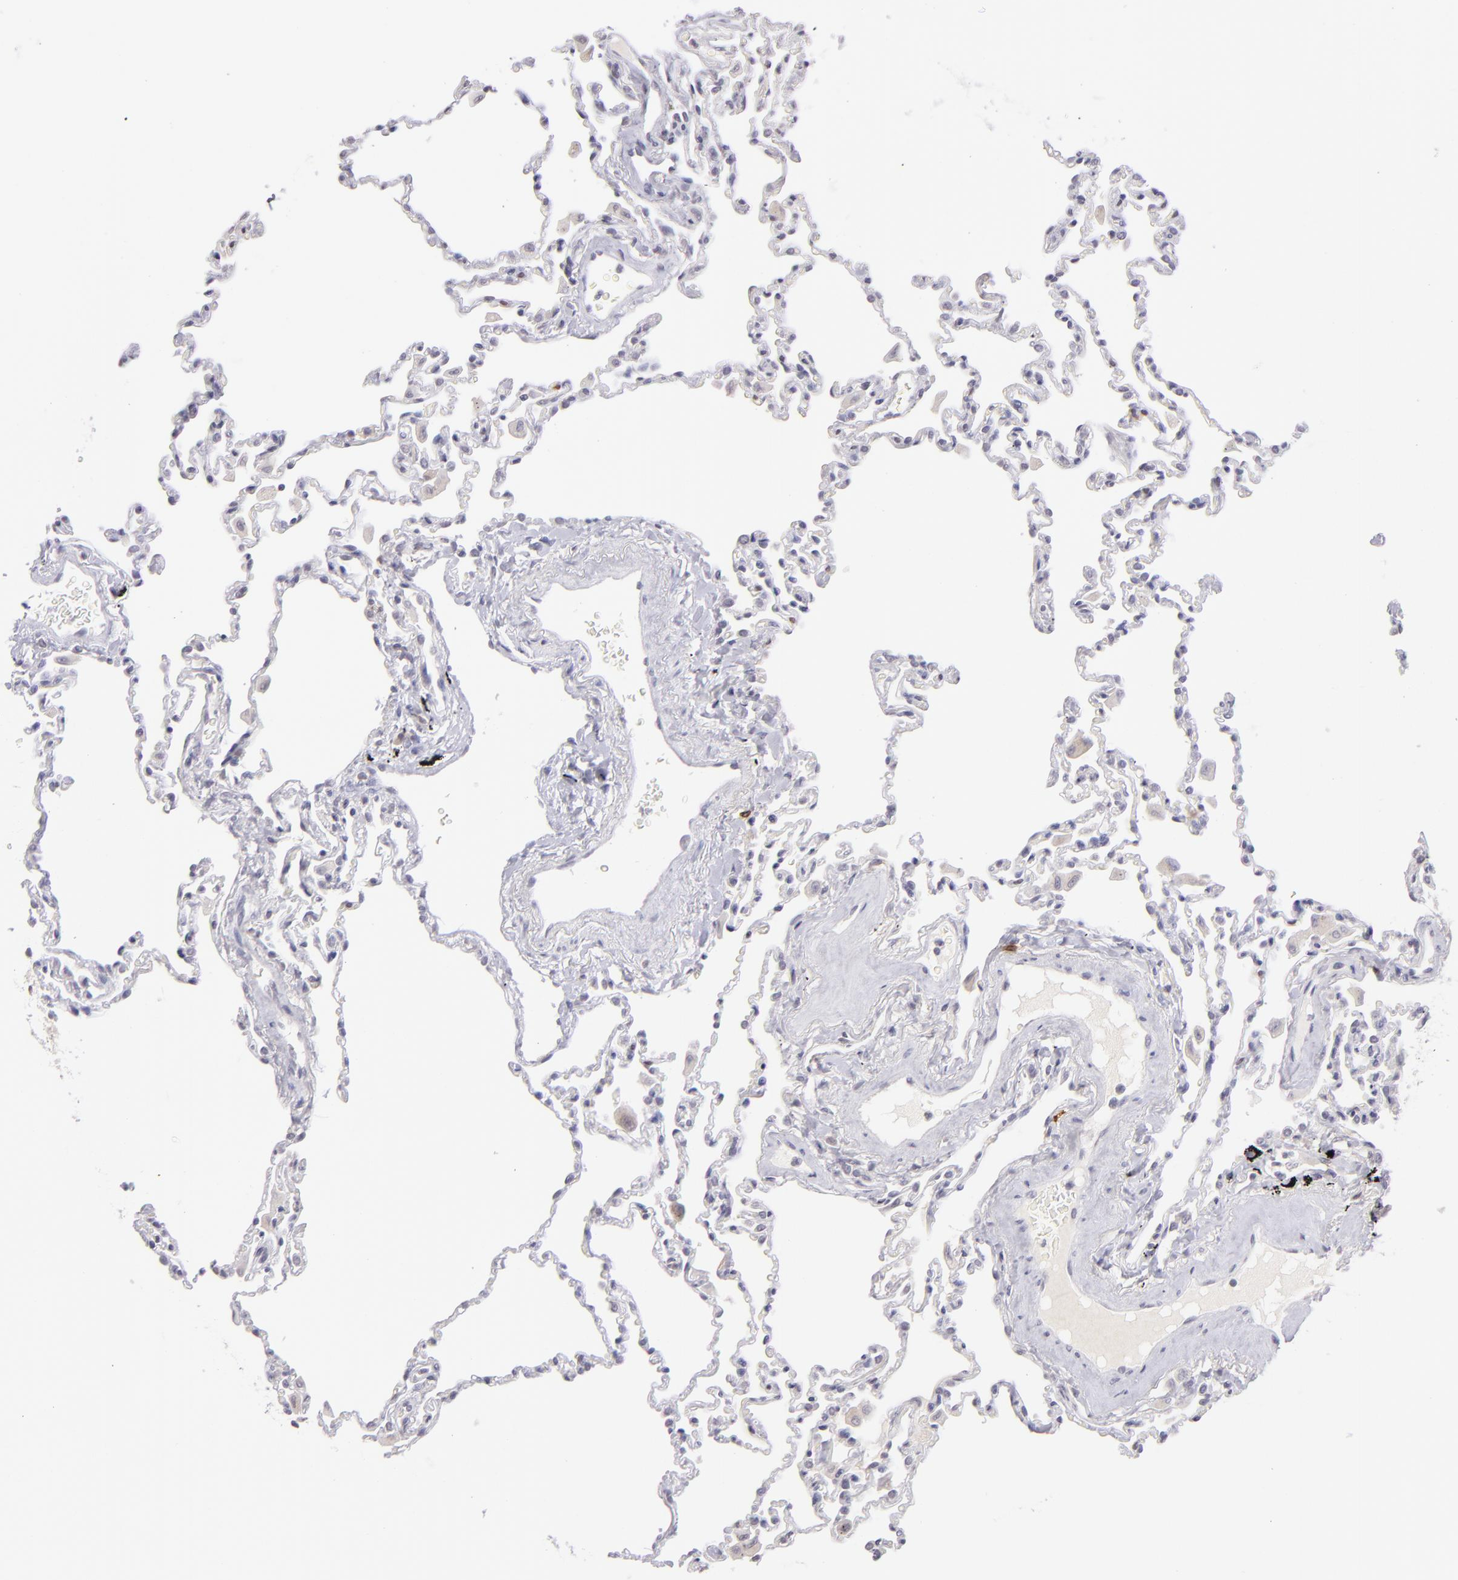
{"staining": {"intensity": "negative", "quantity": "none", "location": "none"}, "tissue": "lung", "cell_type": "Alveolar cells", "image_type": "normal", "snomed": [{"axis": "morphology", "description": "Normal tissue, NOS"}, {"axis": "topography", "description": "Lung"}], "caption": "Immunohistochemistry micrograph of benign human lung stained for a protein (brown), which displays no positivity in alveolar cells.", "gene": "IL2RA", "patient": {"sex": "male", "age": 59}}